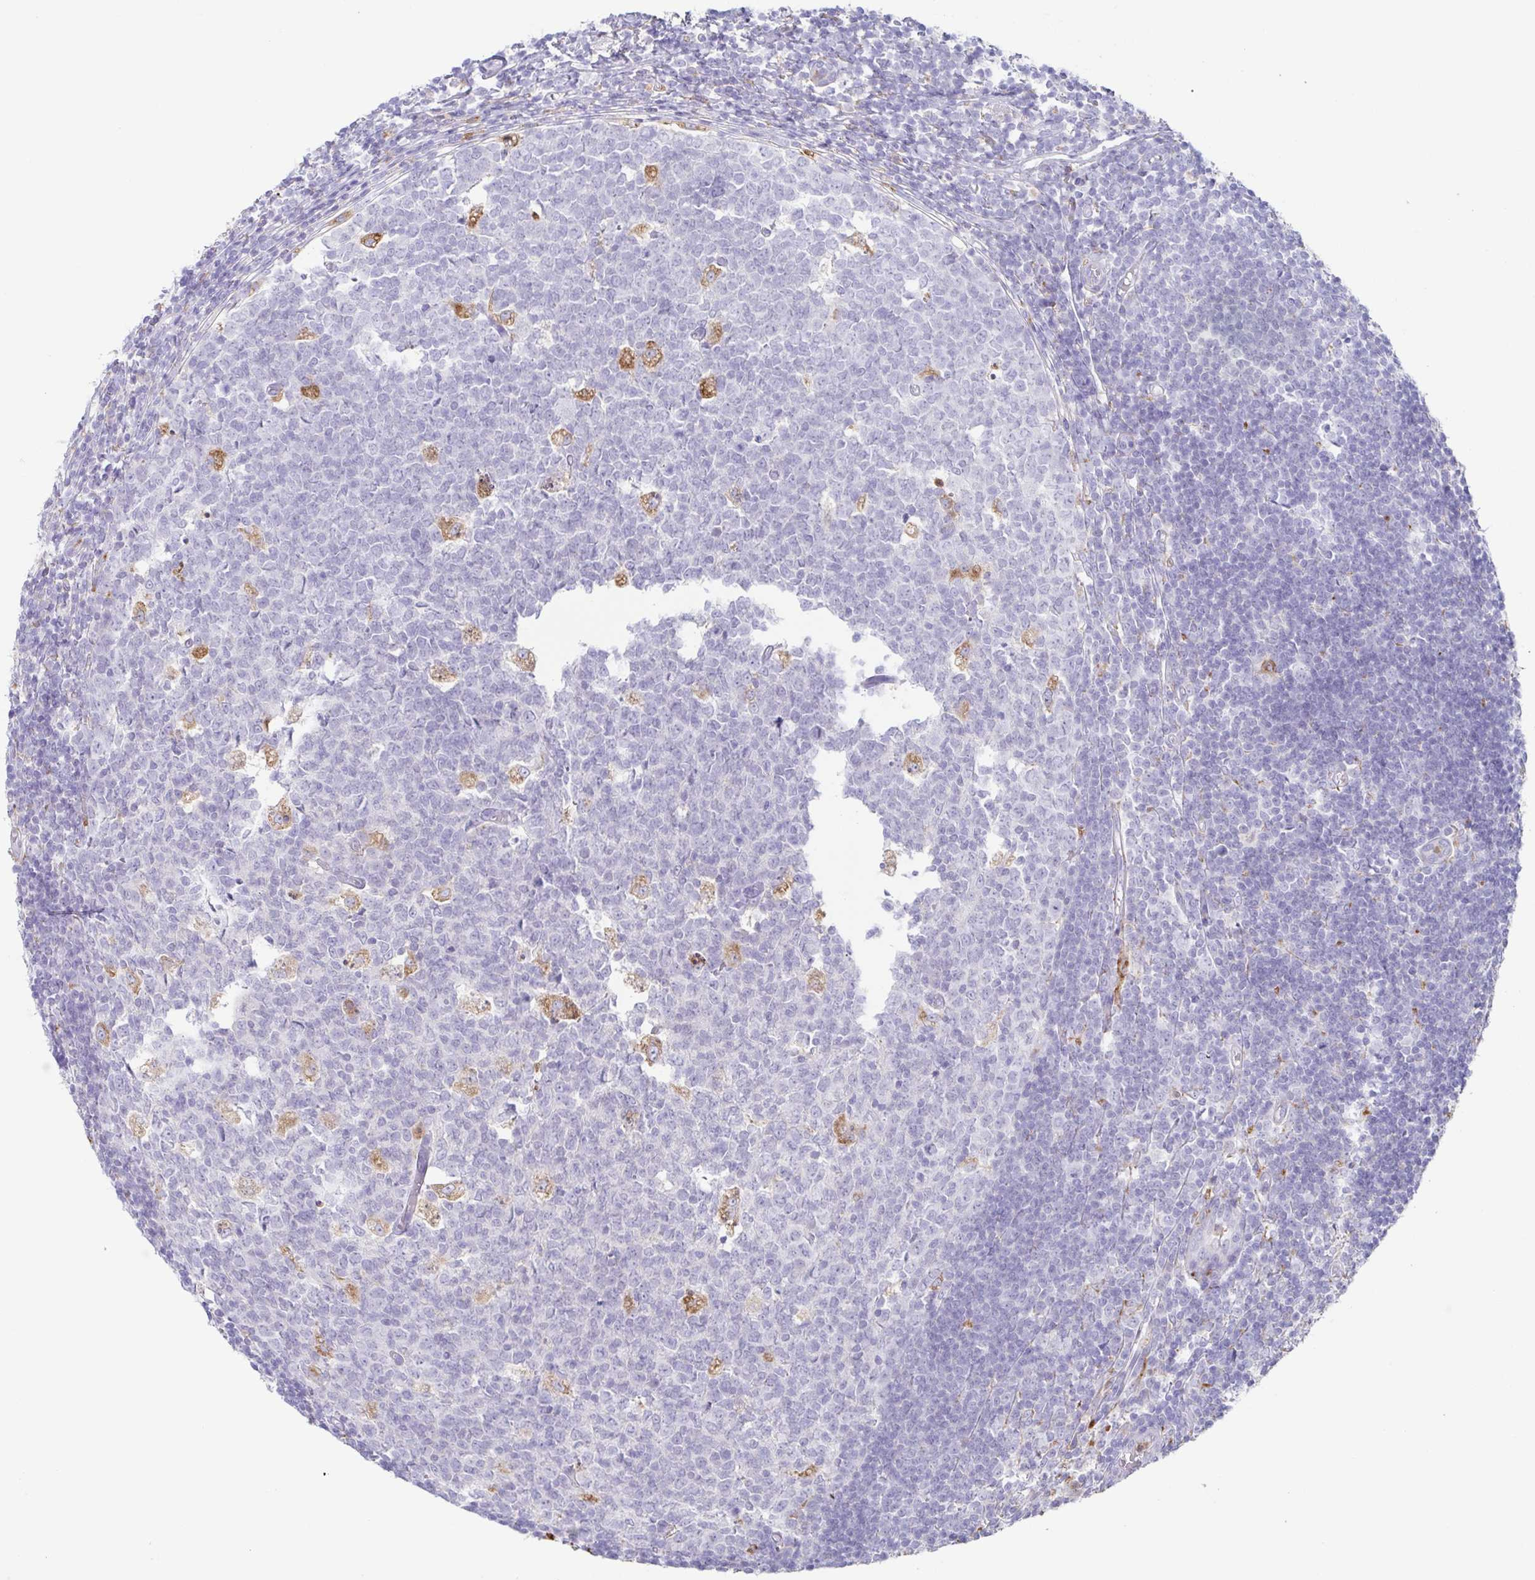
{"staining": {"intensity": "negative", "quantity": "none", "location": "none"}, "tissue": "appendix", "cell_type": "Glandular cells", "image_type": "normal", "snomed": [{"axis": "morphology", "description": "Normal tissue, NOS"}, {"axis": "topography", "description": "Appendix"}], "caption": "Glandular cells are negative for protein expression in benign human appendix.", "gene": "ATP6V1G2", "patient": {"sex": "male", "age": 18}}